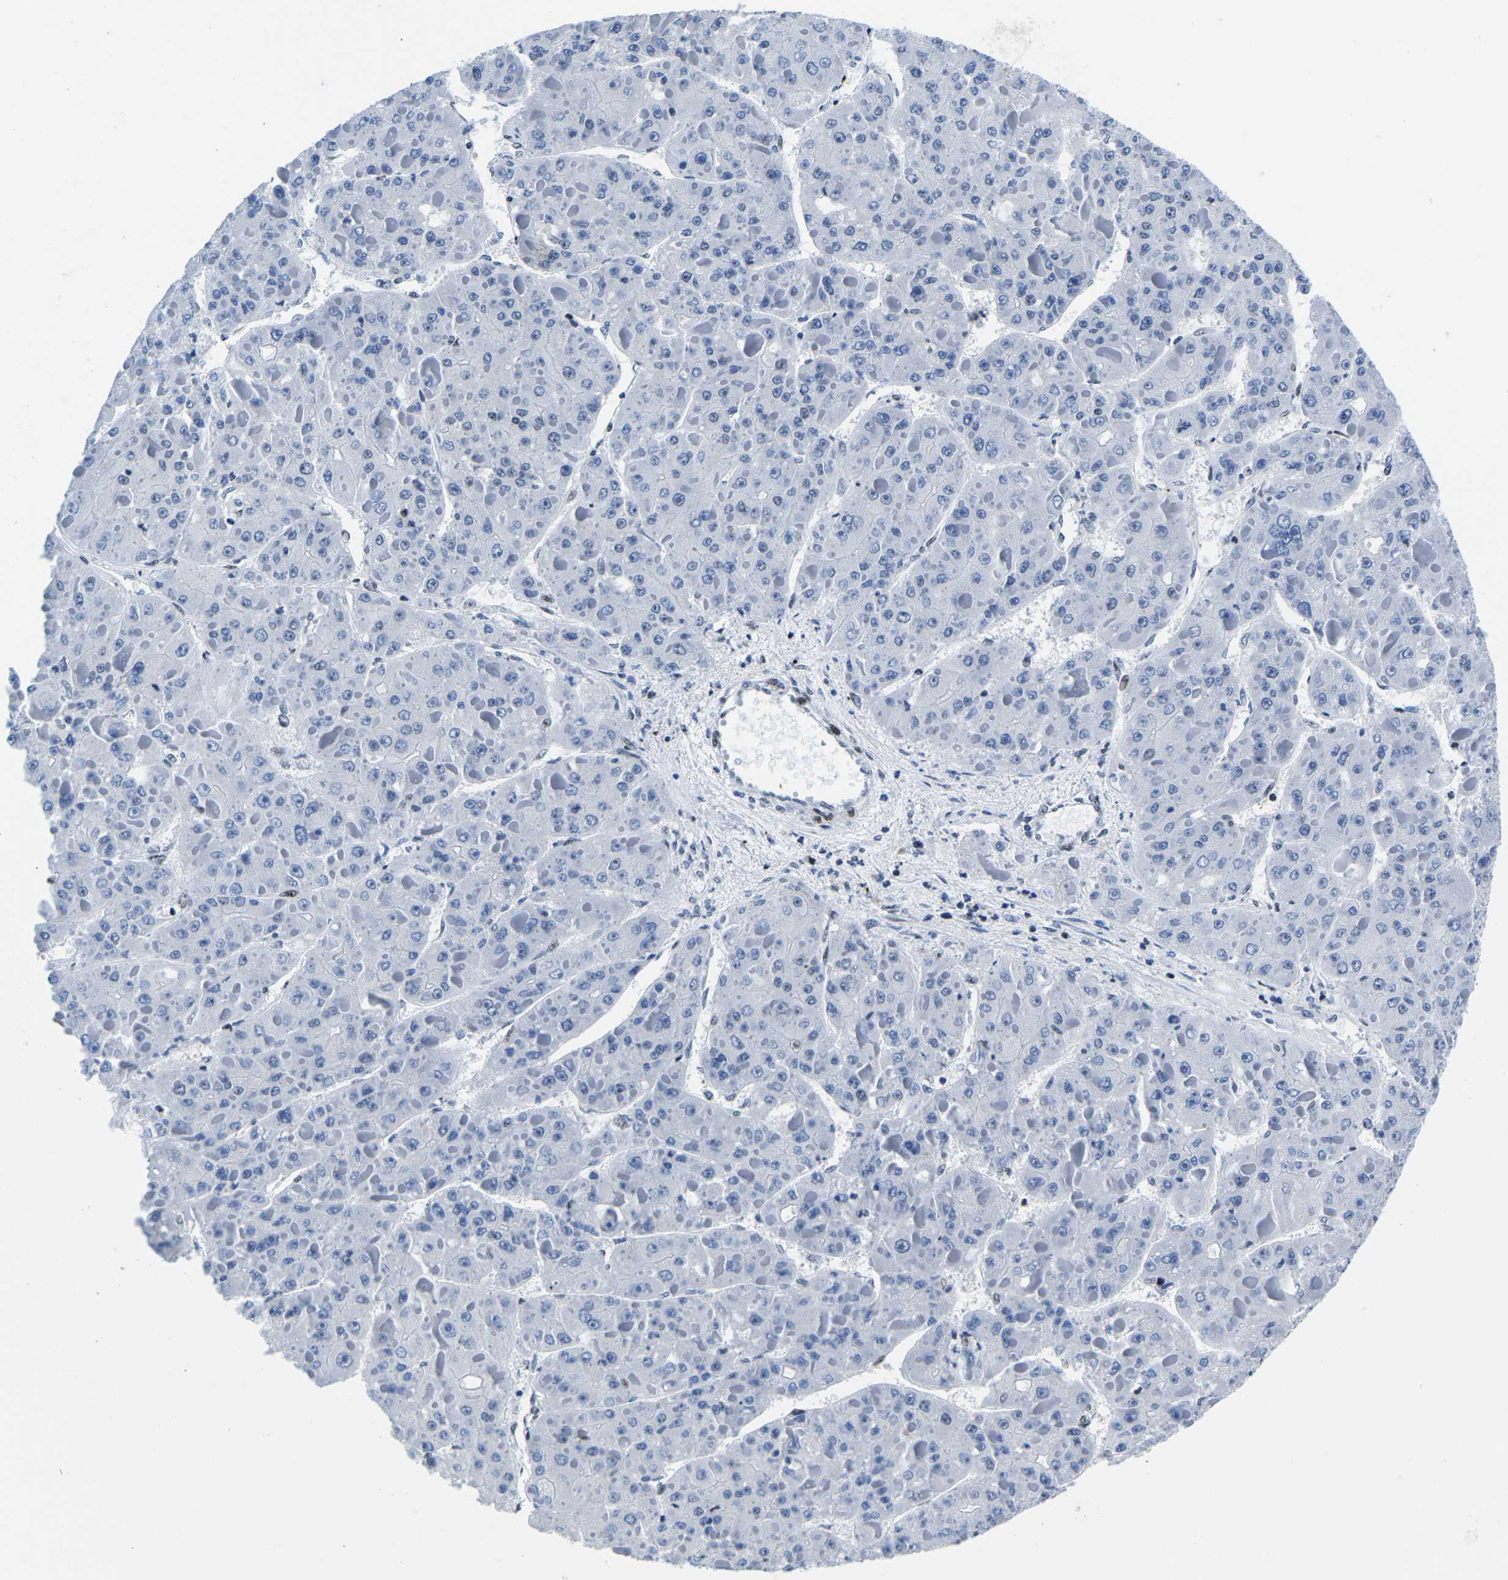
{"staining": {"intensity": "negative", "quantity": "none", "location": "none"}, "tissue": "liver cancer", "cell_type": "Tumor cells", "image_type": "cancer", "snomed": [{"axis": "morphology", "description": "Carcinoma, Hepatocellular, NOS"}, {"axis": "topography", "description": "Liver"}], "caption": "High power microscopy micrograph of an immunohistochemistry histopathology image of liver cancer (hepatocellular carcinoma), revealing no significant positivity in tumor cells. Brightfield microscopy of immunohistochemistry stained with DAB (brown) and hematoxylin (blue), captured at high magnification.", "gene": "ATF1", "patient": {"sex": "female", "age": 73}}